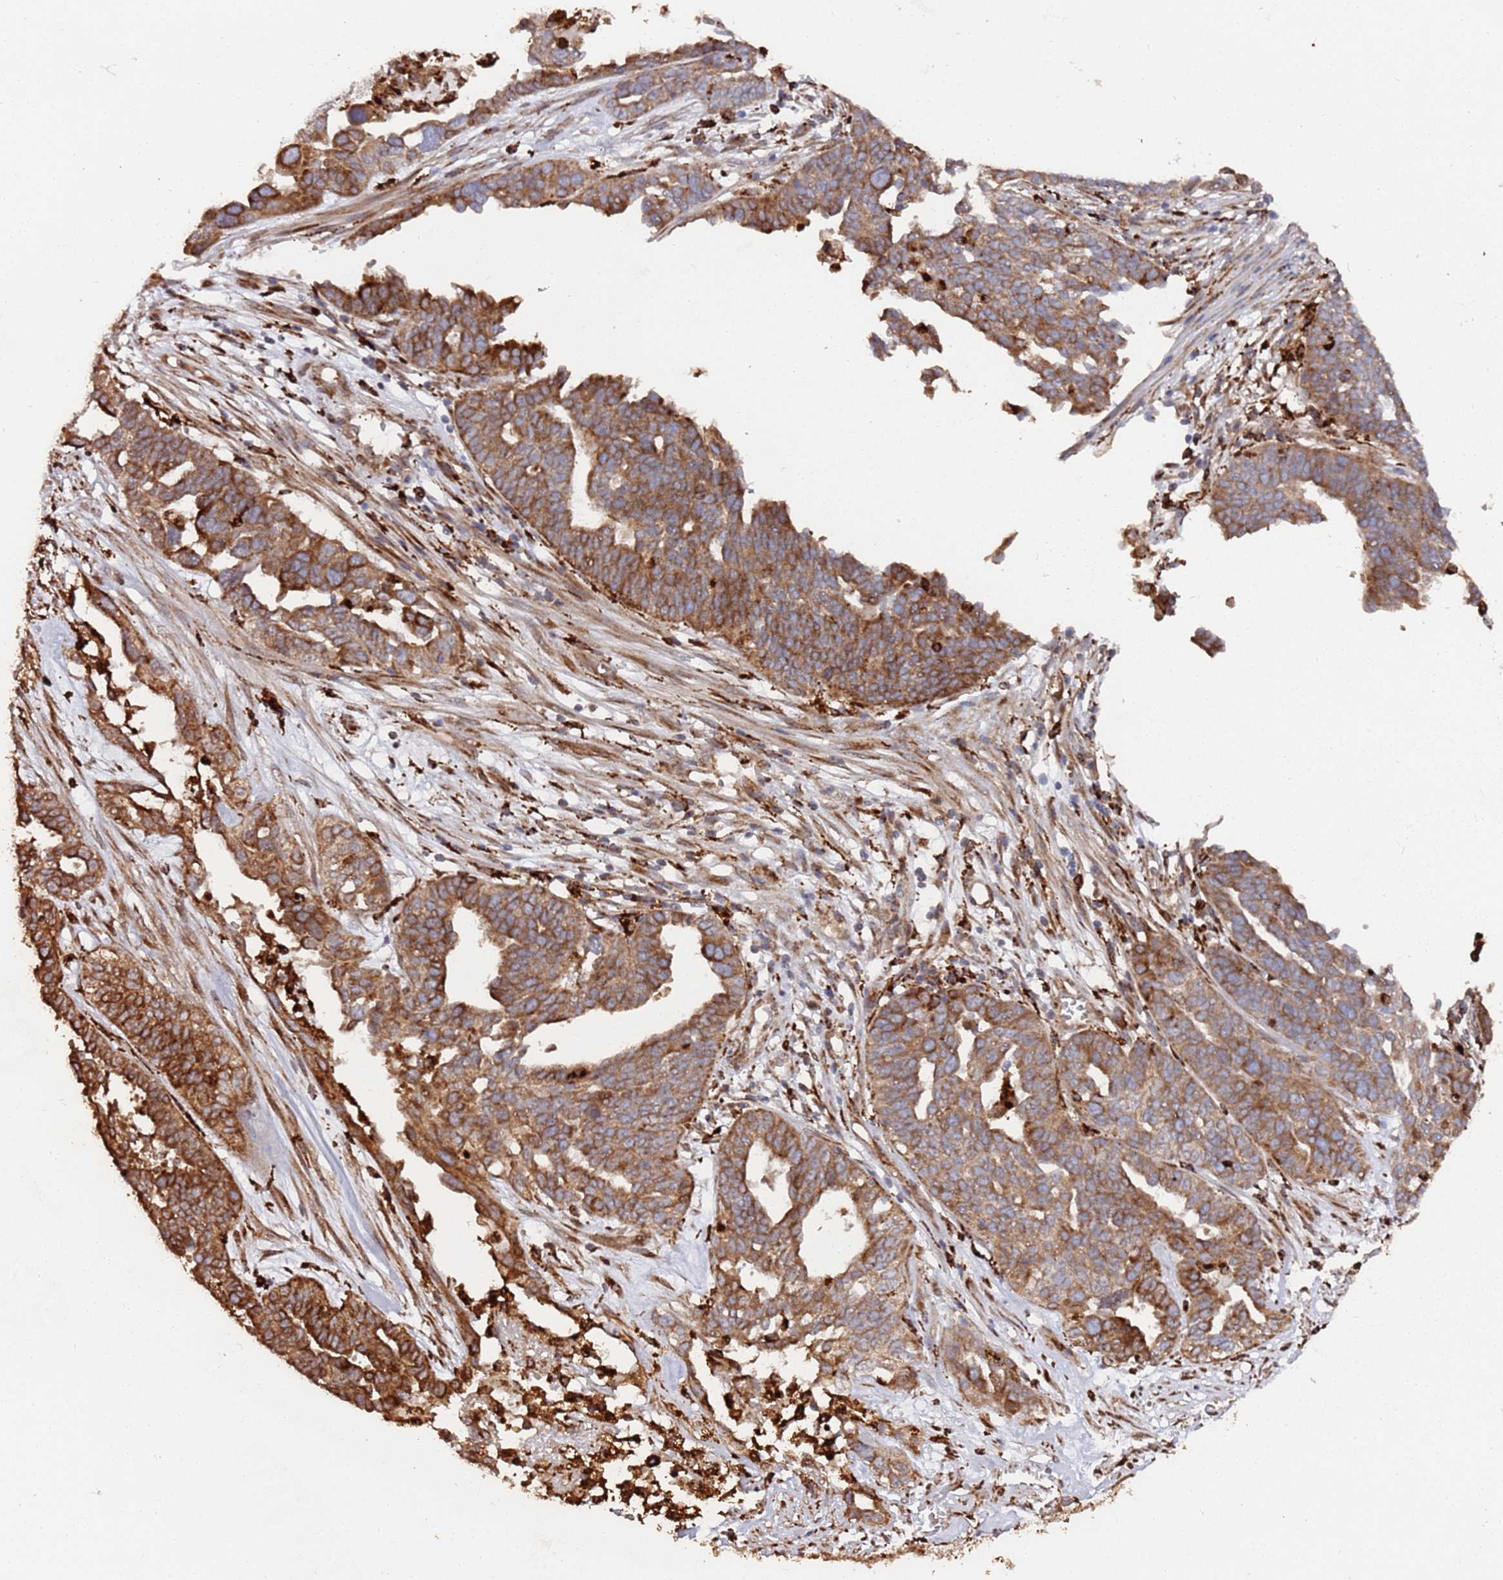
{"staining": {"intensity": "strong", "quantity": ">75%", "location": "cytoplasmic/membranous"}, "tissue": "ovarian cancer", "cell_type": "Tumor cells", "image_type": "cancer", "snomed": [{"axis": "morphology", "description": "Cystadenocarcinoma, serous, NOS"}, {"axis": "topography", "description": "Ovary"}], "caption": "Brown immunohistochemical staining in human ovarian cancer reveals strong cytoplasmic/membranous positivity in about >75% of tumor cells.", "gene": "LACC1", "patient": {"sex": "female", "age": 59}}